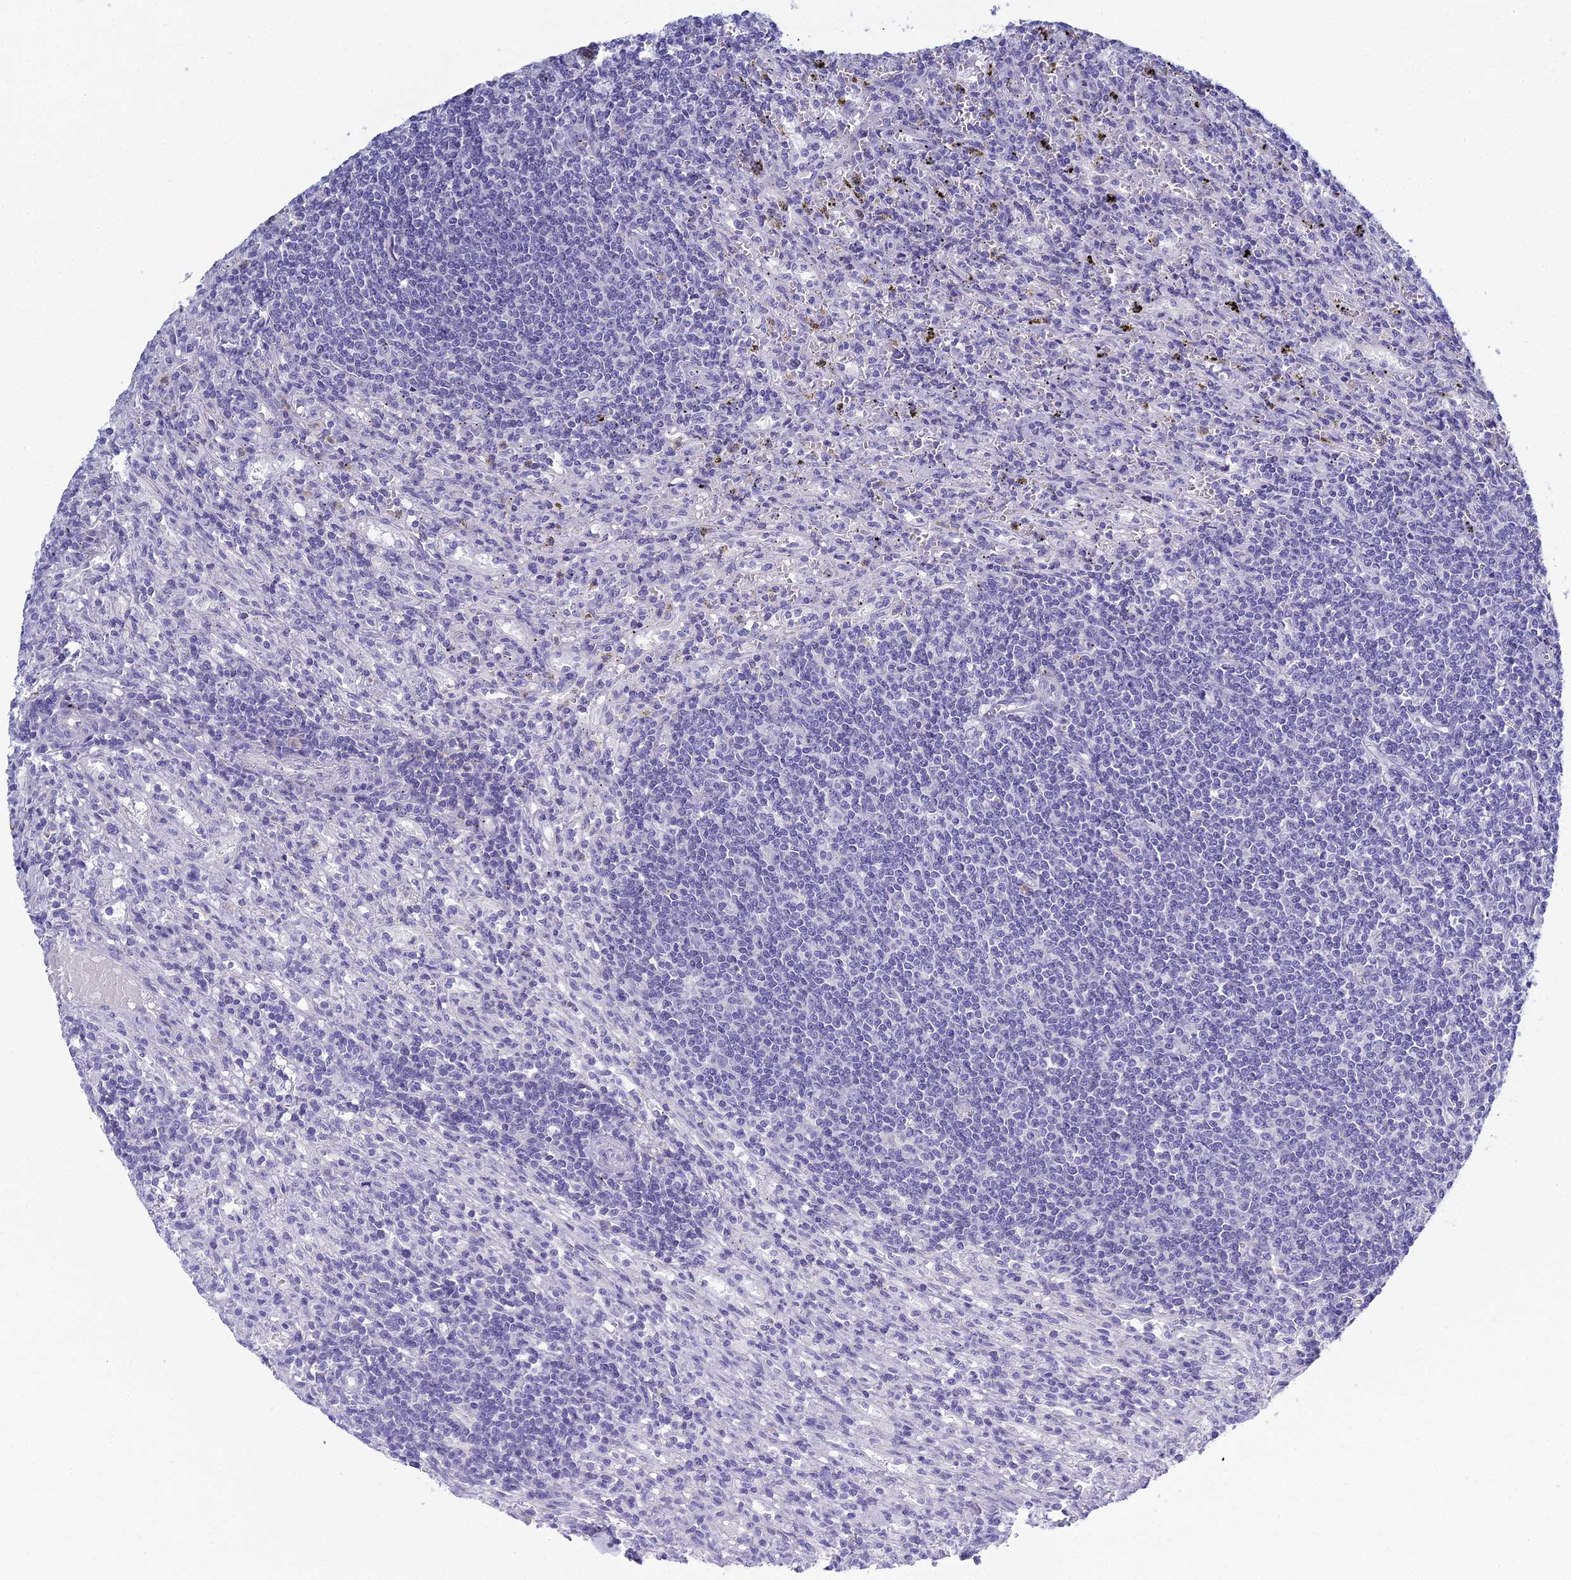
{"staining": {"intensity": "negative", "quantity": "none", "location": "none"}, "tissue": "lymphoma", "cell_type": "Tumor cells", "image_type": "cancer", "snomed": [{"axis": "morphology", "description": "Malignant lymphoma, non-Hodgkin's type, Low grade"}, {"axis": "topography", "description": "Spleen"}], "caption": "Tumor cells show no significant staining in lymphoma.", "gene": "MUC13", "patient": {"sex": "male", "age": 76}}